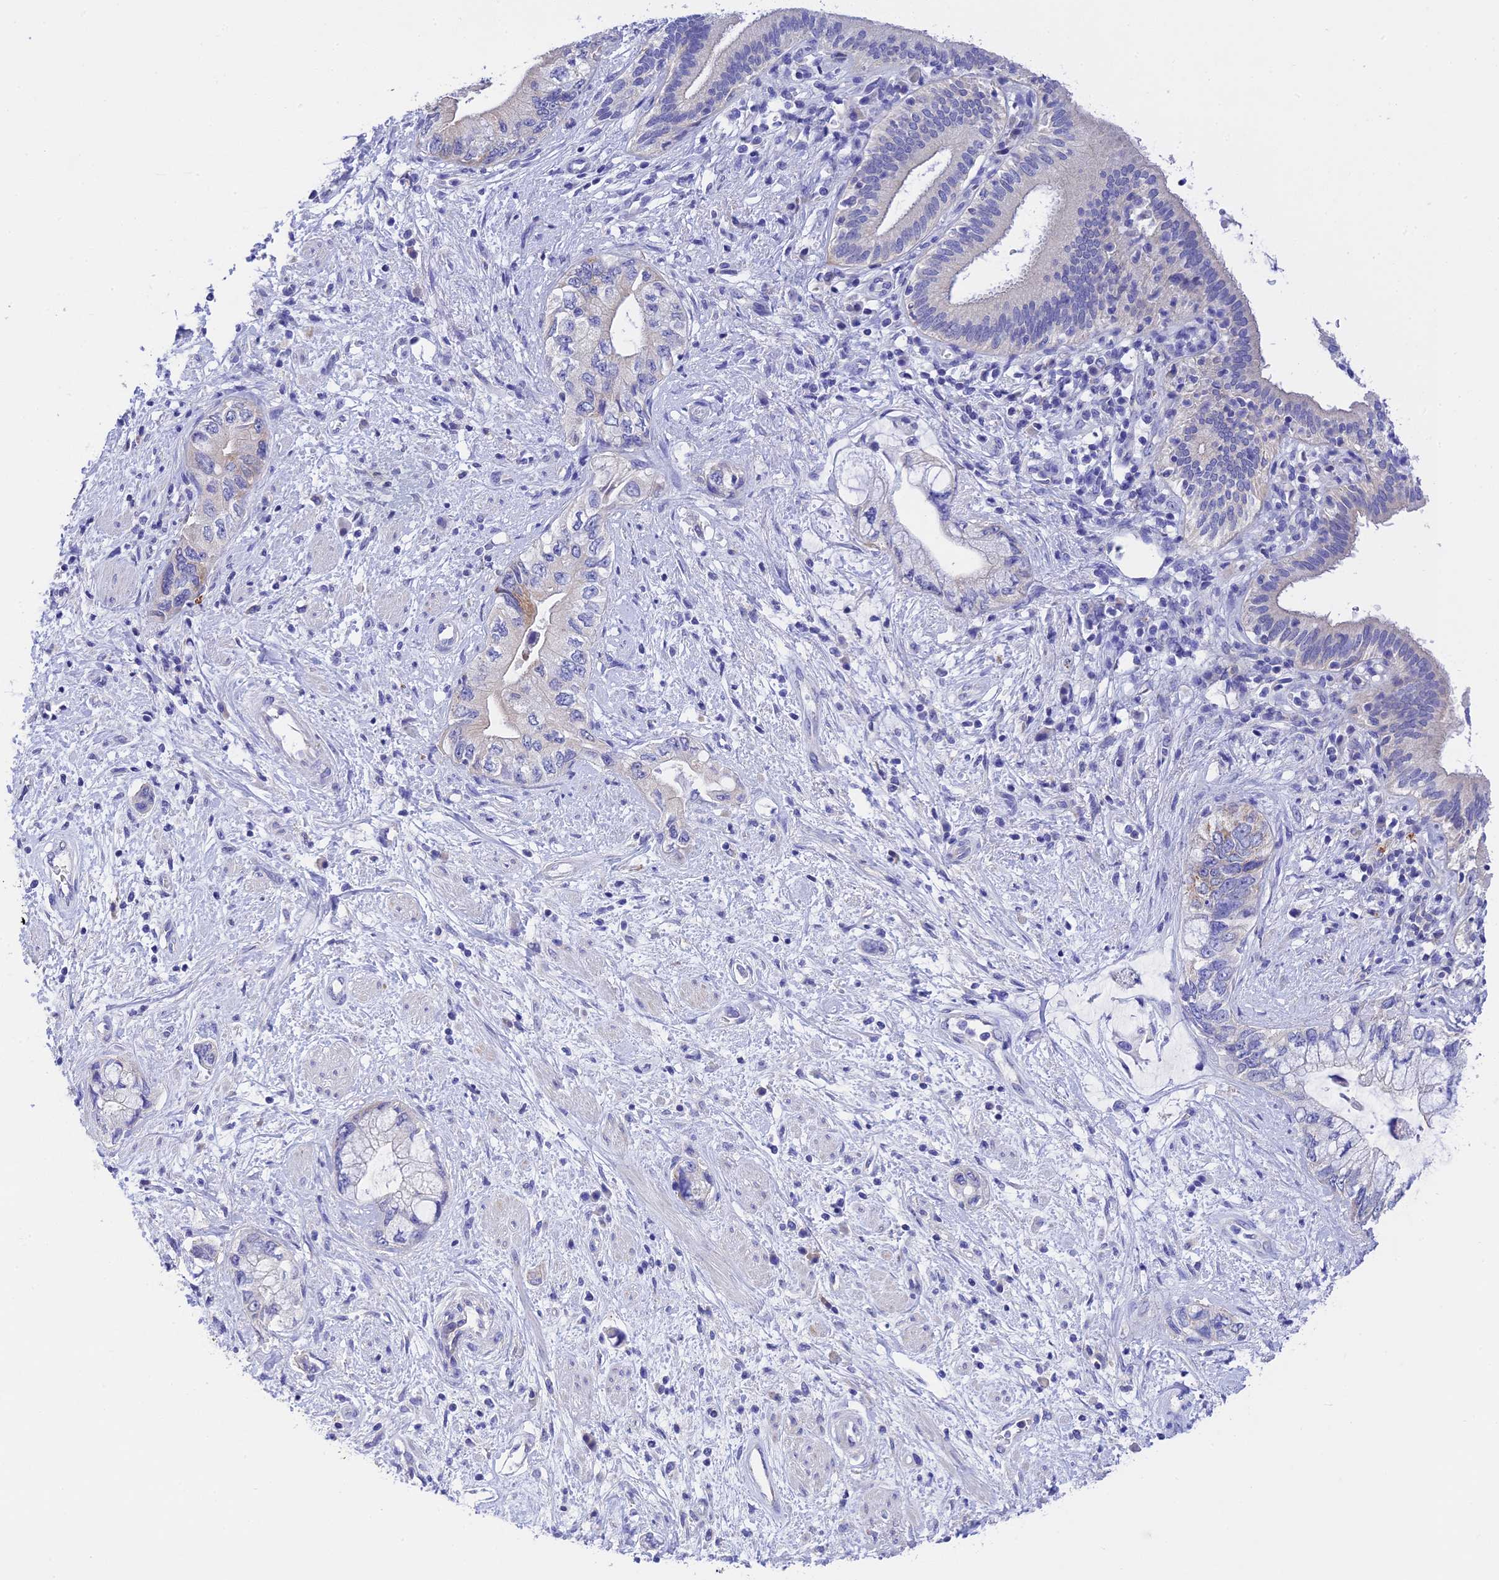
{"staining": {"intensity": "moderate", "quantity": "<25%", "location": "cytoplasmic/membranous"}, "tissue": "pancreatic cancer", "cell_type": "Tumor cells", "image_type": "cancer", "snomed": [{"axis": "morphology", "description": "Adenocarcinoma, NOS"}, {"axis": "topography", "description": "Pancreas"}], "caption": "This photomicrograph displays immunohistochemistry staining of adenocarcinoma (pancreatic), with low moderate cytoplasmic/membranous expression in approximately <25% of tumor cells.", "gene": "MS4A5", "patient": {"sex": "female", "age": 73}}